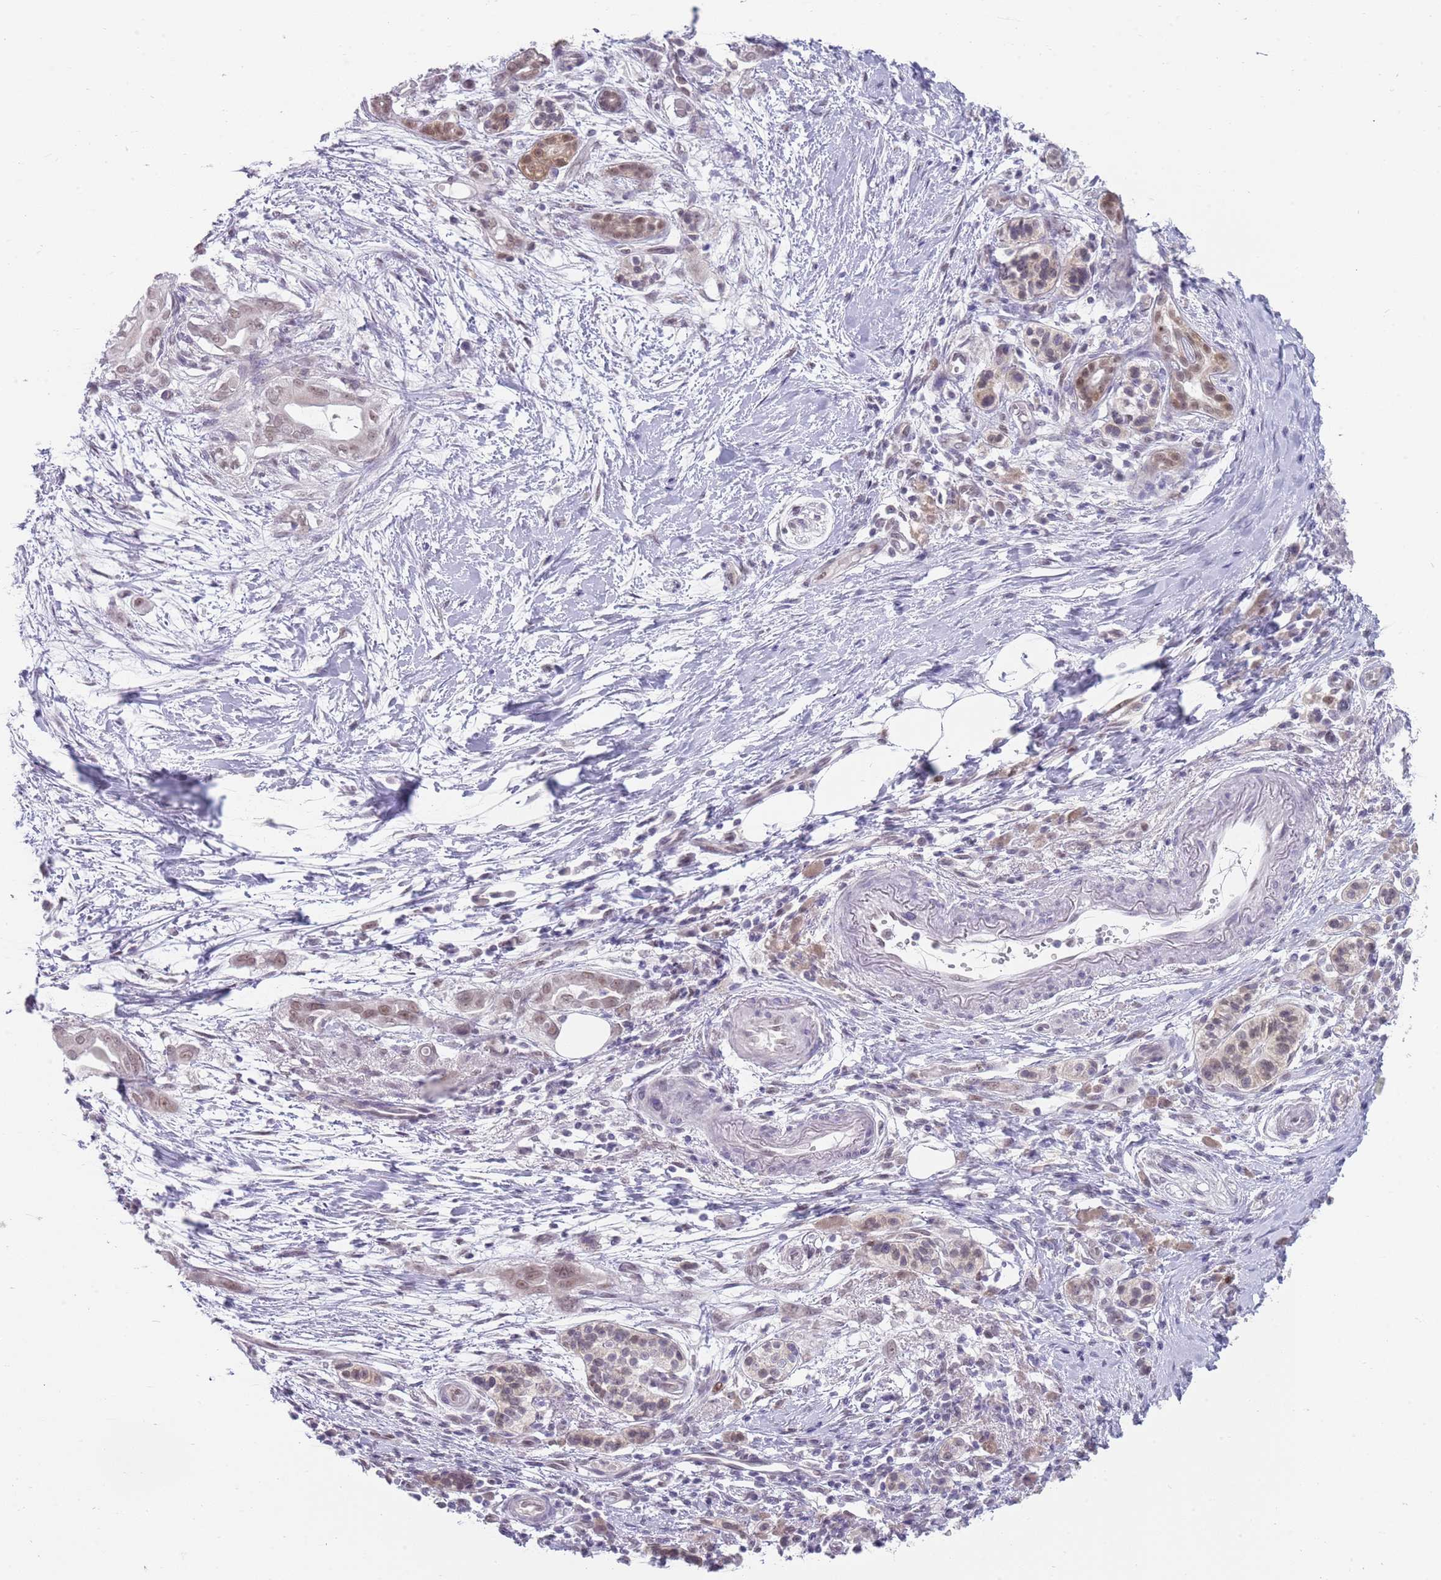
{"staining": {"intensity": "weak", "quantity": ">75%", "location": "nuclear"}, "tissue": "pancreatic cancer", "cell_type": "Tumor cells", "image_type": "cancer", "snomed": [{"axis": "morphology", "description": "Adenocarcinoma, NOS"}, {"axis": "topography", "description": "Pancreas"}], "caption": "A brown stain highlights weak nuclear expression of a protein in pancreatic cancer (adenocarcinoma) tumor cells.", "gene": "SEPHS2", "patient": {"sex": "male", "age": 71}}